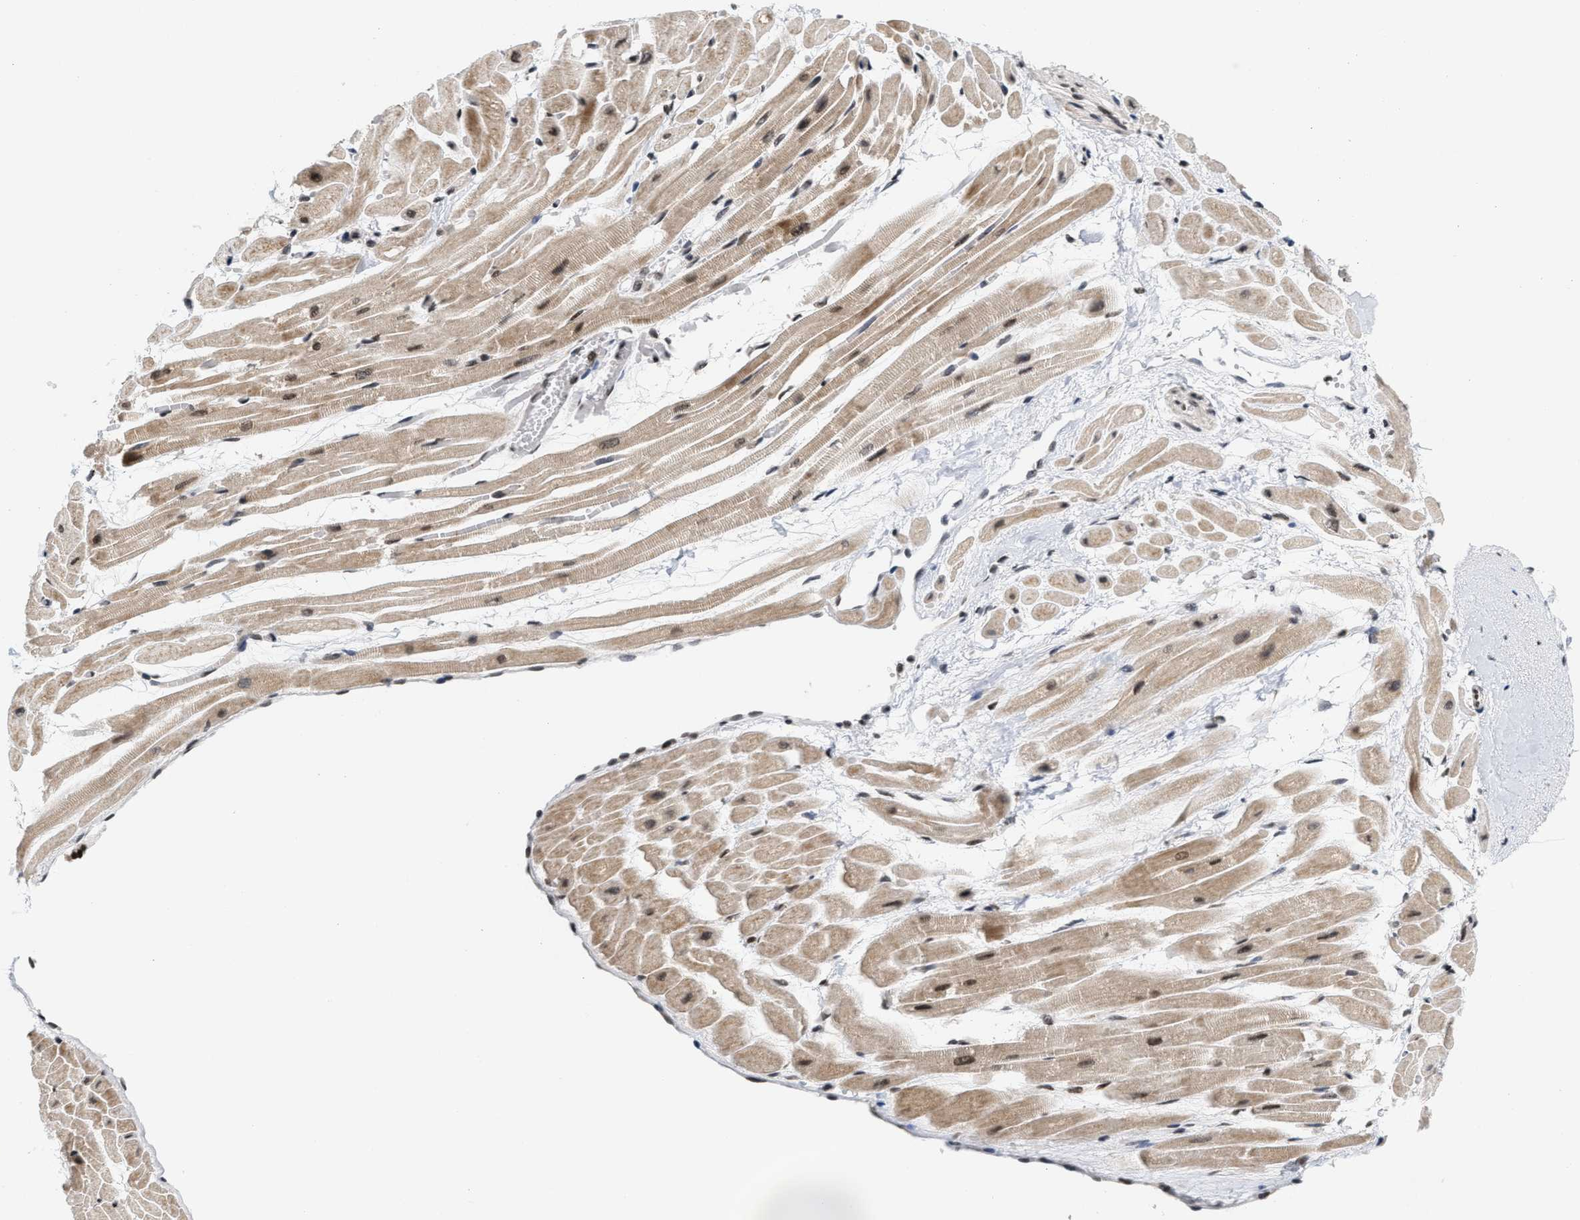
{"staining": {"intensity": "moderate", "quantity": ">75%", "location": "cytoplasmic/membranous,nuclear"}, "tissue": "heart muscle", "cell_type": "Cardiomyocytes", "image_type": "normal", "snomed": [{"axis": "morphology", "description": "Normal tissue, NOS"}, {"axis": "topography", "description": "Heart"}], "caption": "This is an image of immunohistochemistry (IHC) staining of normal heart muscle, which shows moderate expression in the cytoplasmic/membranous,nuclear of cardiomyocytes.", "gene": "ANKRD6", "patient": {"sex": "male", "age": 45}}